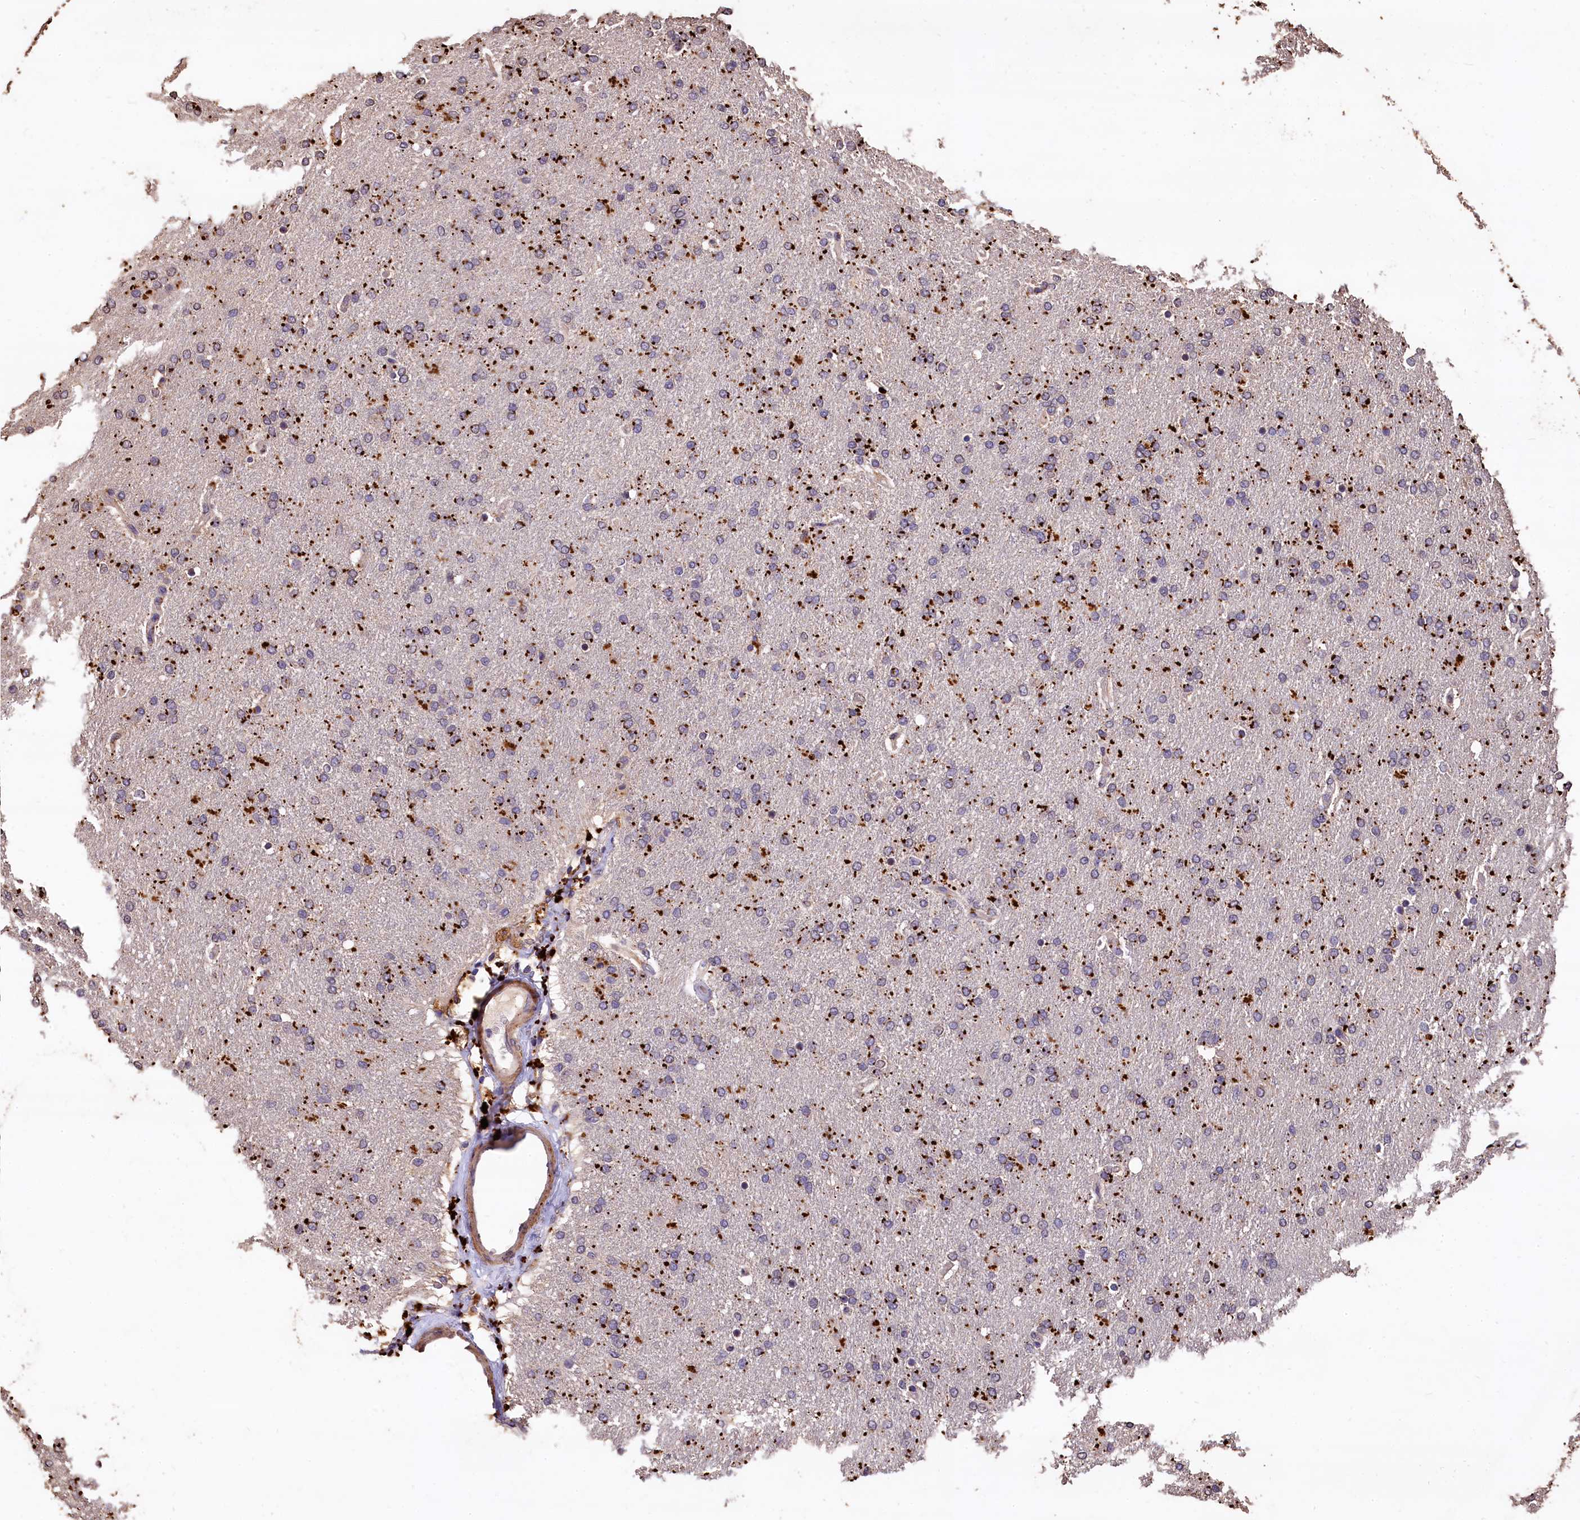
{"staining": {"intensity": "strong", "quantity": "<25%", "location": "cytoplasmic/membranous"}, "tissue": "glioma", "cell_type": "Tumor cells", "image_type": "cancer", "snomed": [{"axis": "morphology", "description": "Glioma, malignant, High grade"}, {"axis": "topography", "description": "Brain"}], "caption": "Immunohistochemistry (IHC) photomicrograph of glioma stained for a protein (brown), which exhibits medium levels of strong cytoplasmic/membranous expression in approximately <25% of tumor cells.", "gene": "LSM4", "patient": {"sex": "male", "age": 72}}